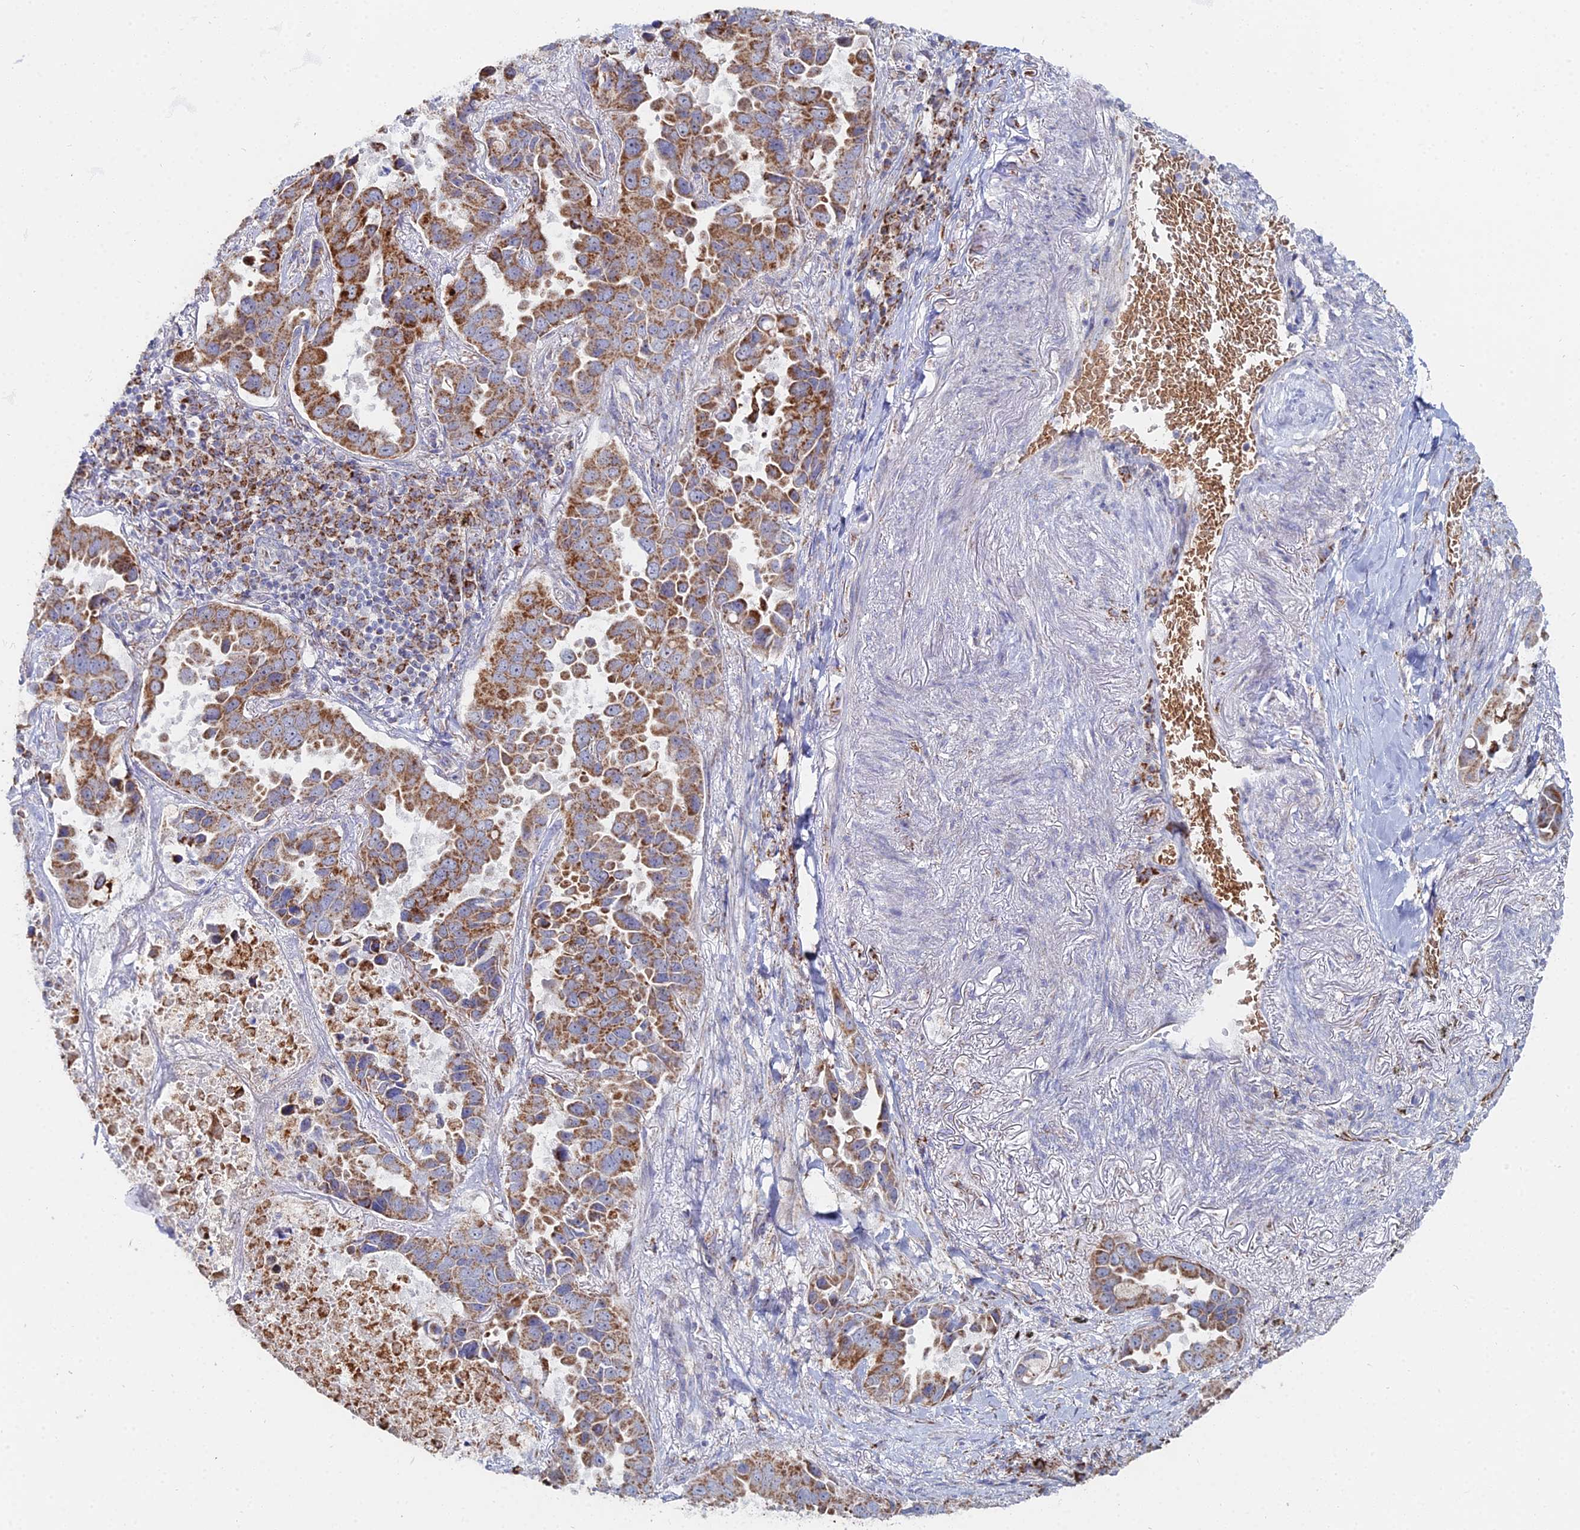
{"staining": {"intensity": "moderate", "quantity": ">75%", "location": "cytoplasmic/membranous"}, "tissue": "lung cancer", "cell_type": "Tumor cells", "image_type": "cancer", "snomed": [{"axis": "morphology", "description": "Adenocarcinoma, NOS"}, {"axis": "topography", "description": "Lung"}], "caption": "The immunohistochemical stain highlights moderate cytoplasmic/membranous staining in tumor cells of lung adenocarcinoma tissue.", "gene": "MPC1", "patient": {"sex": "male", "age": 64}}